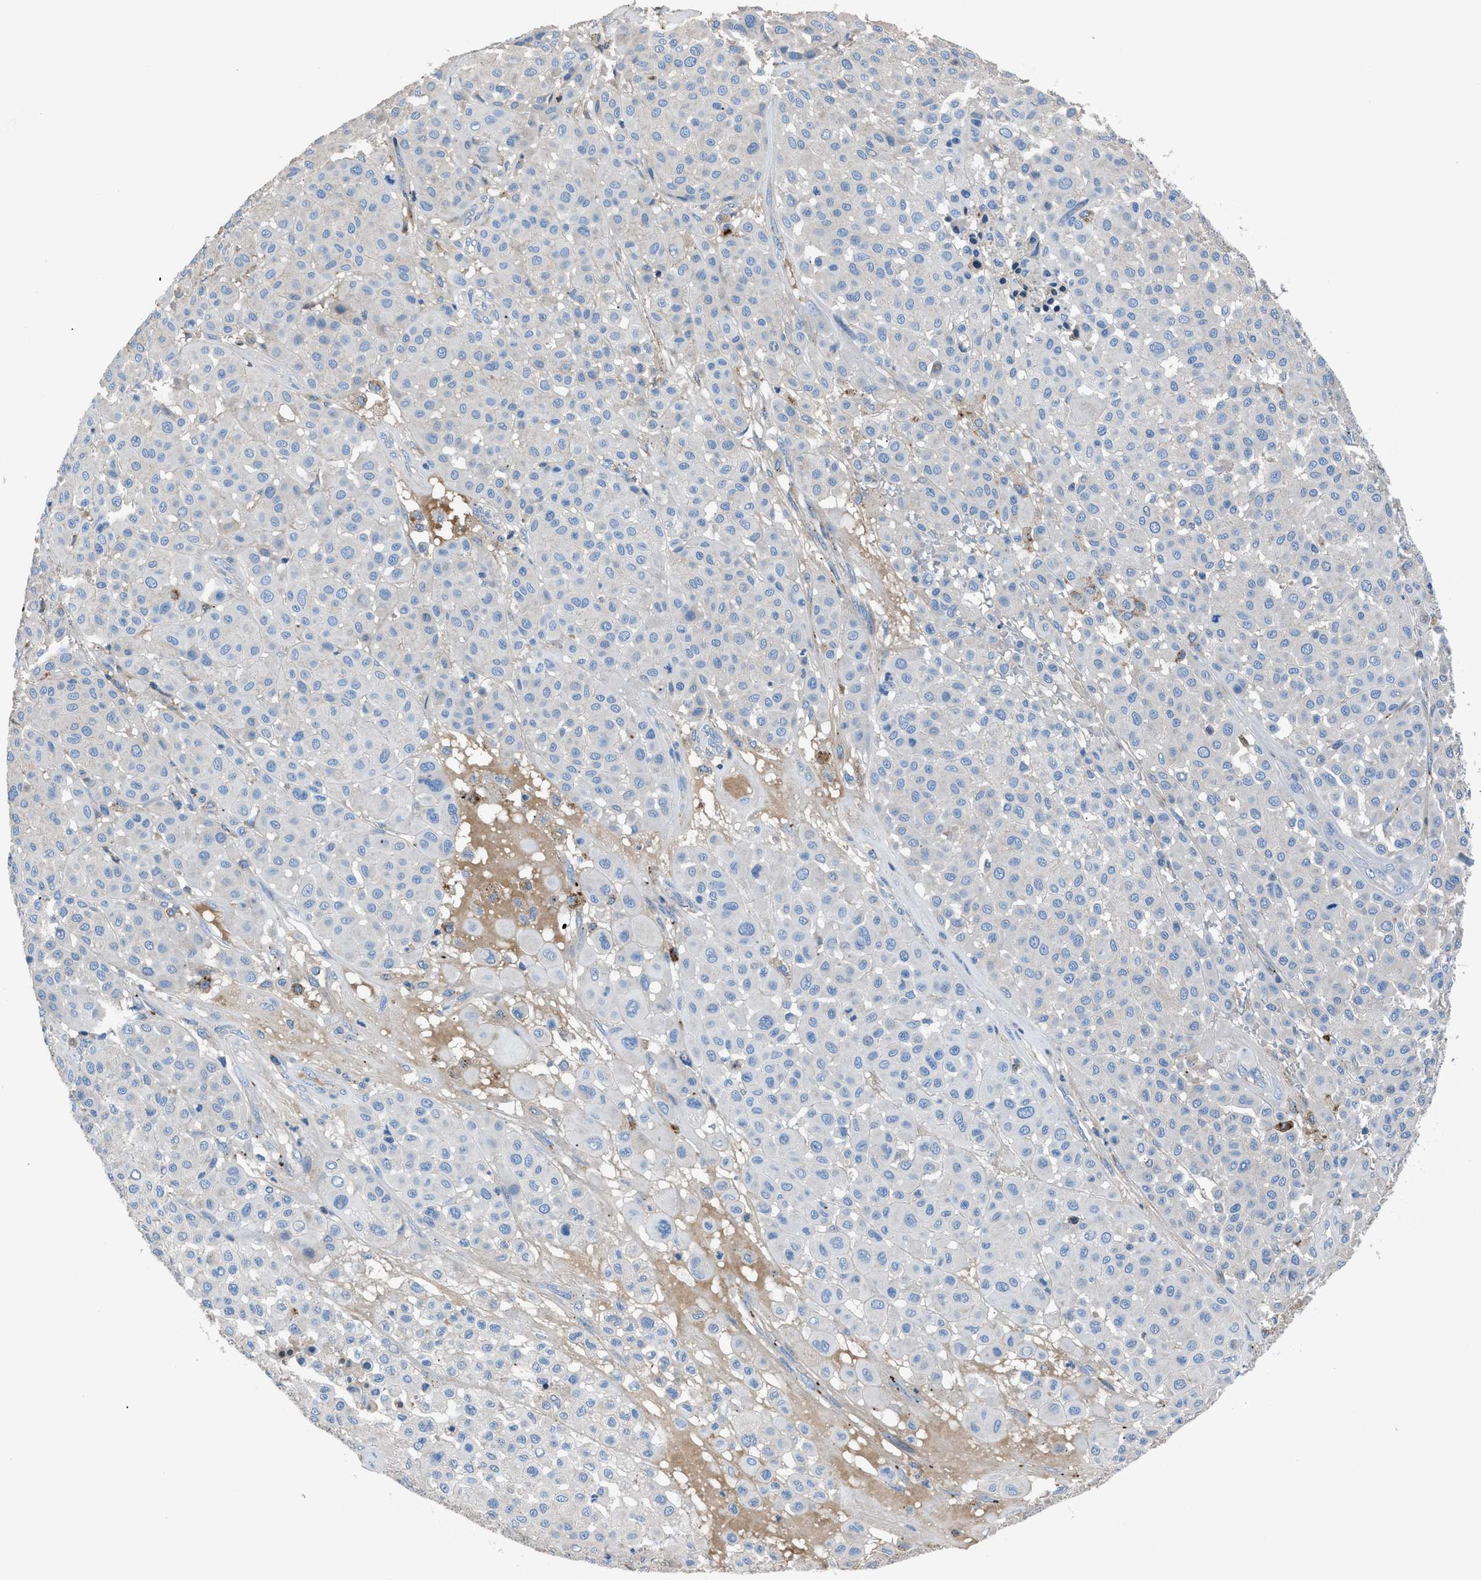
{"staining": {"intensity": "negative", "quantity": "none", "location": "none"}, "tissue": "melanoma", "cell_type": "Tumor cells", "image_type": "cancer", "snomed": [{"axis": "morphology", "description": "Malignant melanoma, Metastatic site"}, {"axis": "topography", "description": "Soft tissue"}], "caption": "Immunohistochemistry (IHC) histopathology image of human melanoma stained for a protein (brown), which demonstrates no staining in tumor cells.", "gene": "SGCZ", "patient": {"sex": "male", "age": 41}}